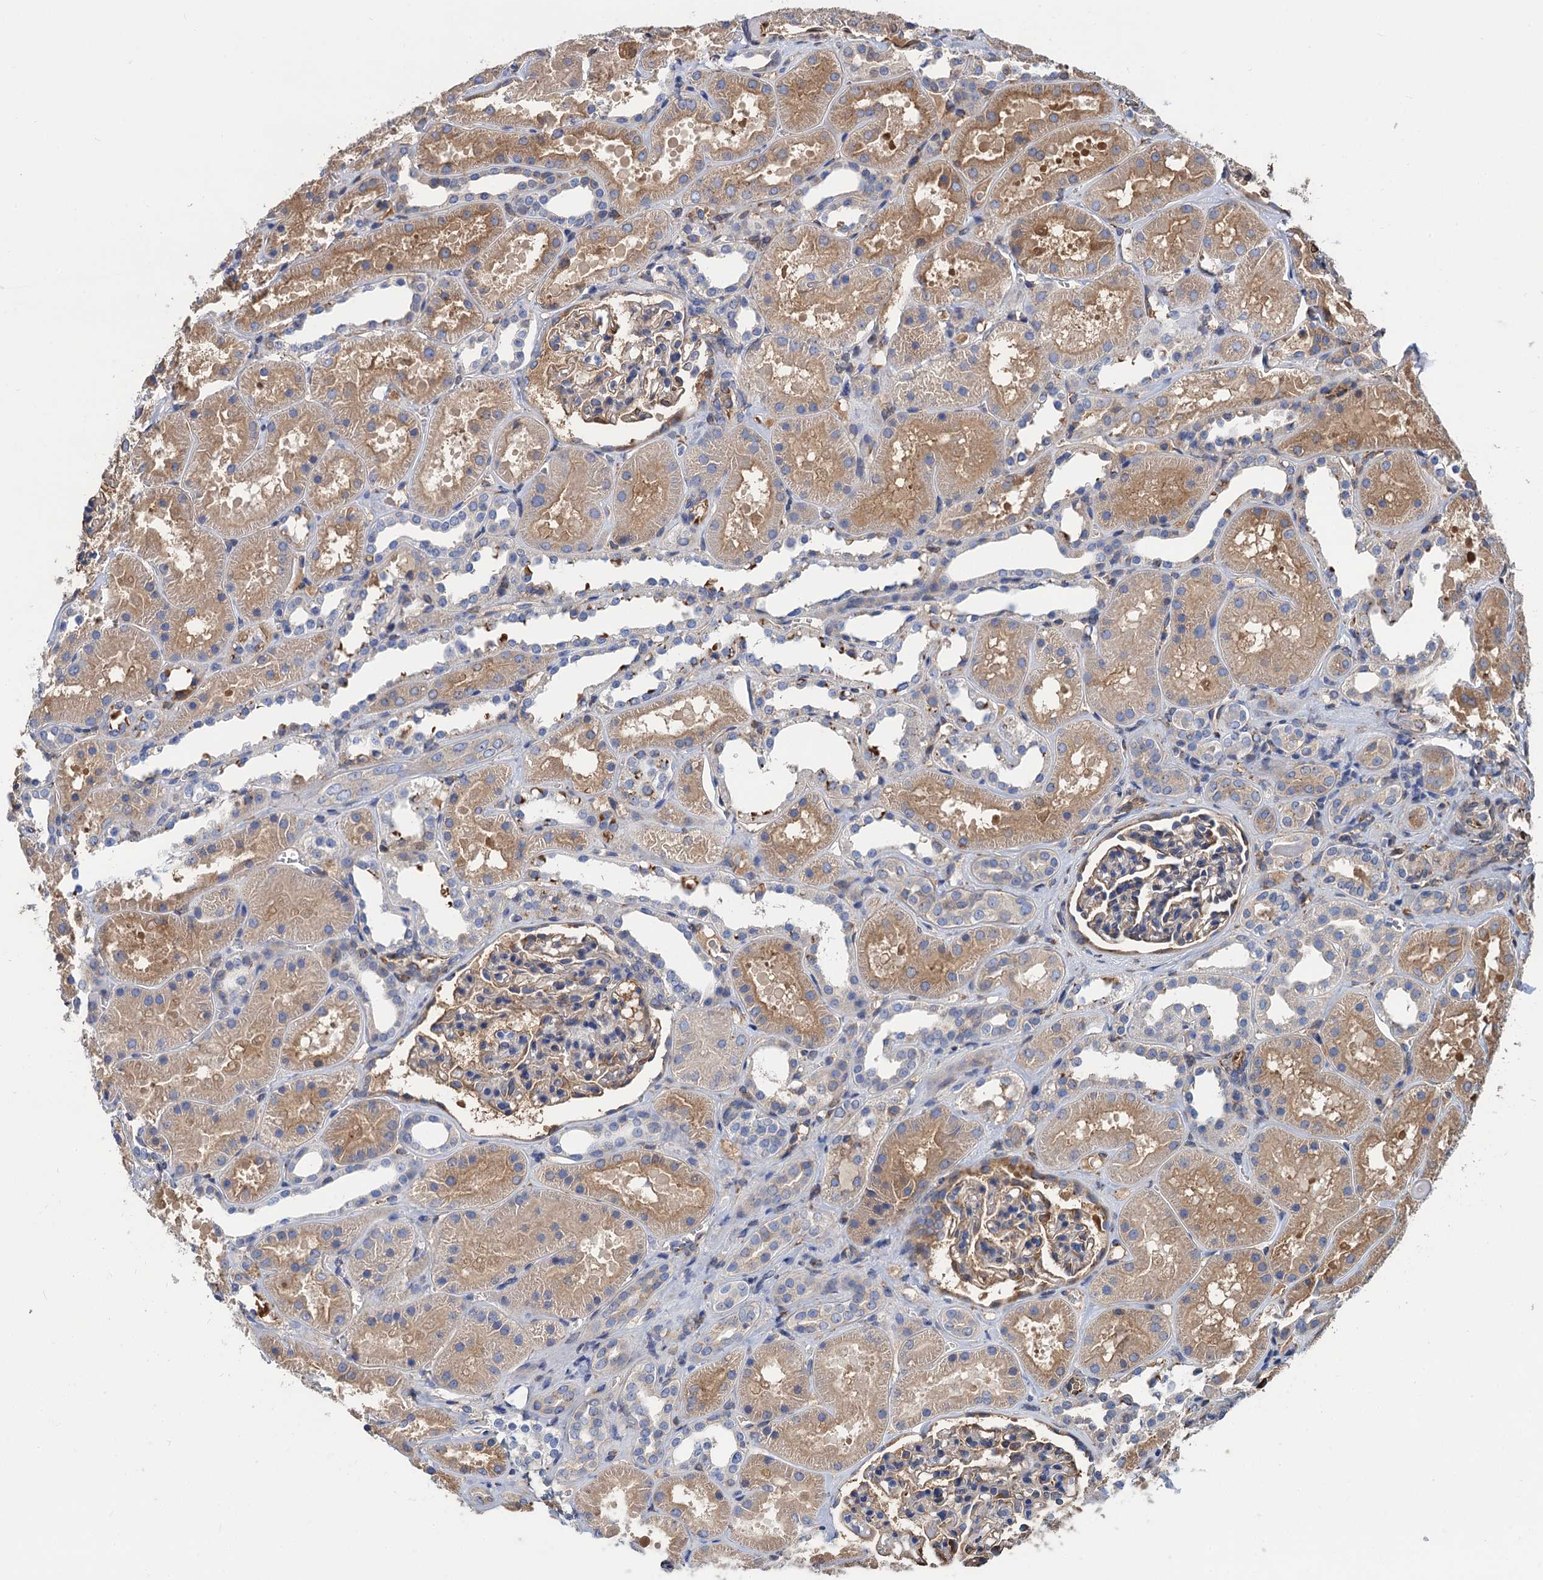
{"staining": {"intensity": "weak", "quantity": "25%-75%", "location": "cytoplasmic/membranous"}, "tissue": "kidney", "cell_type": "Cells in glomeruli", "image_type": "normal", "snomed": [{"axis": "morphology", "description": "Normal tissue, NOS"}, {"axis": "topography", "description": "Kidney"}], "caption": "The micrograph exhibits immunohistochemical staining of benign kidney. There is weak cytoplasmic/membranous positivity is seen in about 25%-75% of cells in glomeruli. The staining was performed using DAB (3,3'-diaminobenzidine) to visualize the protein expression in brown, while the nuclei were stained in blue with hematoxylin (Magnification: 20x).", "gene": "CNNM1", "patient": {"sex": "female", "age": 41}}